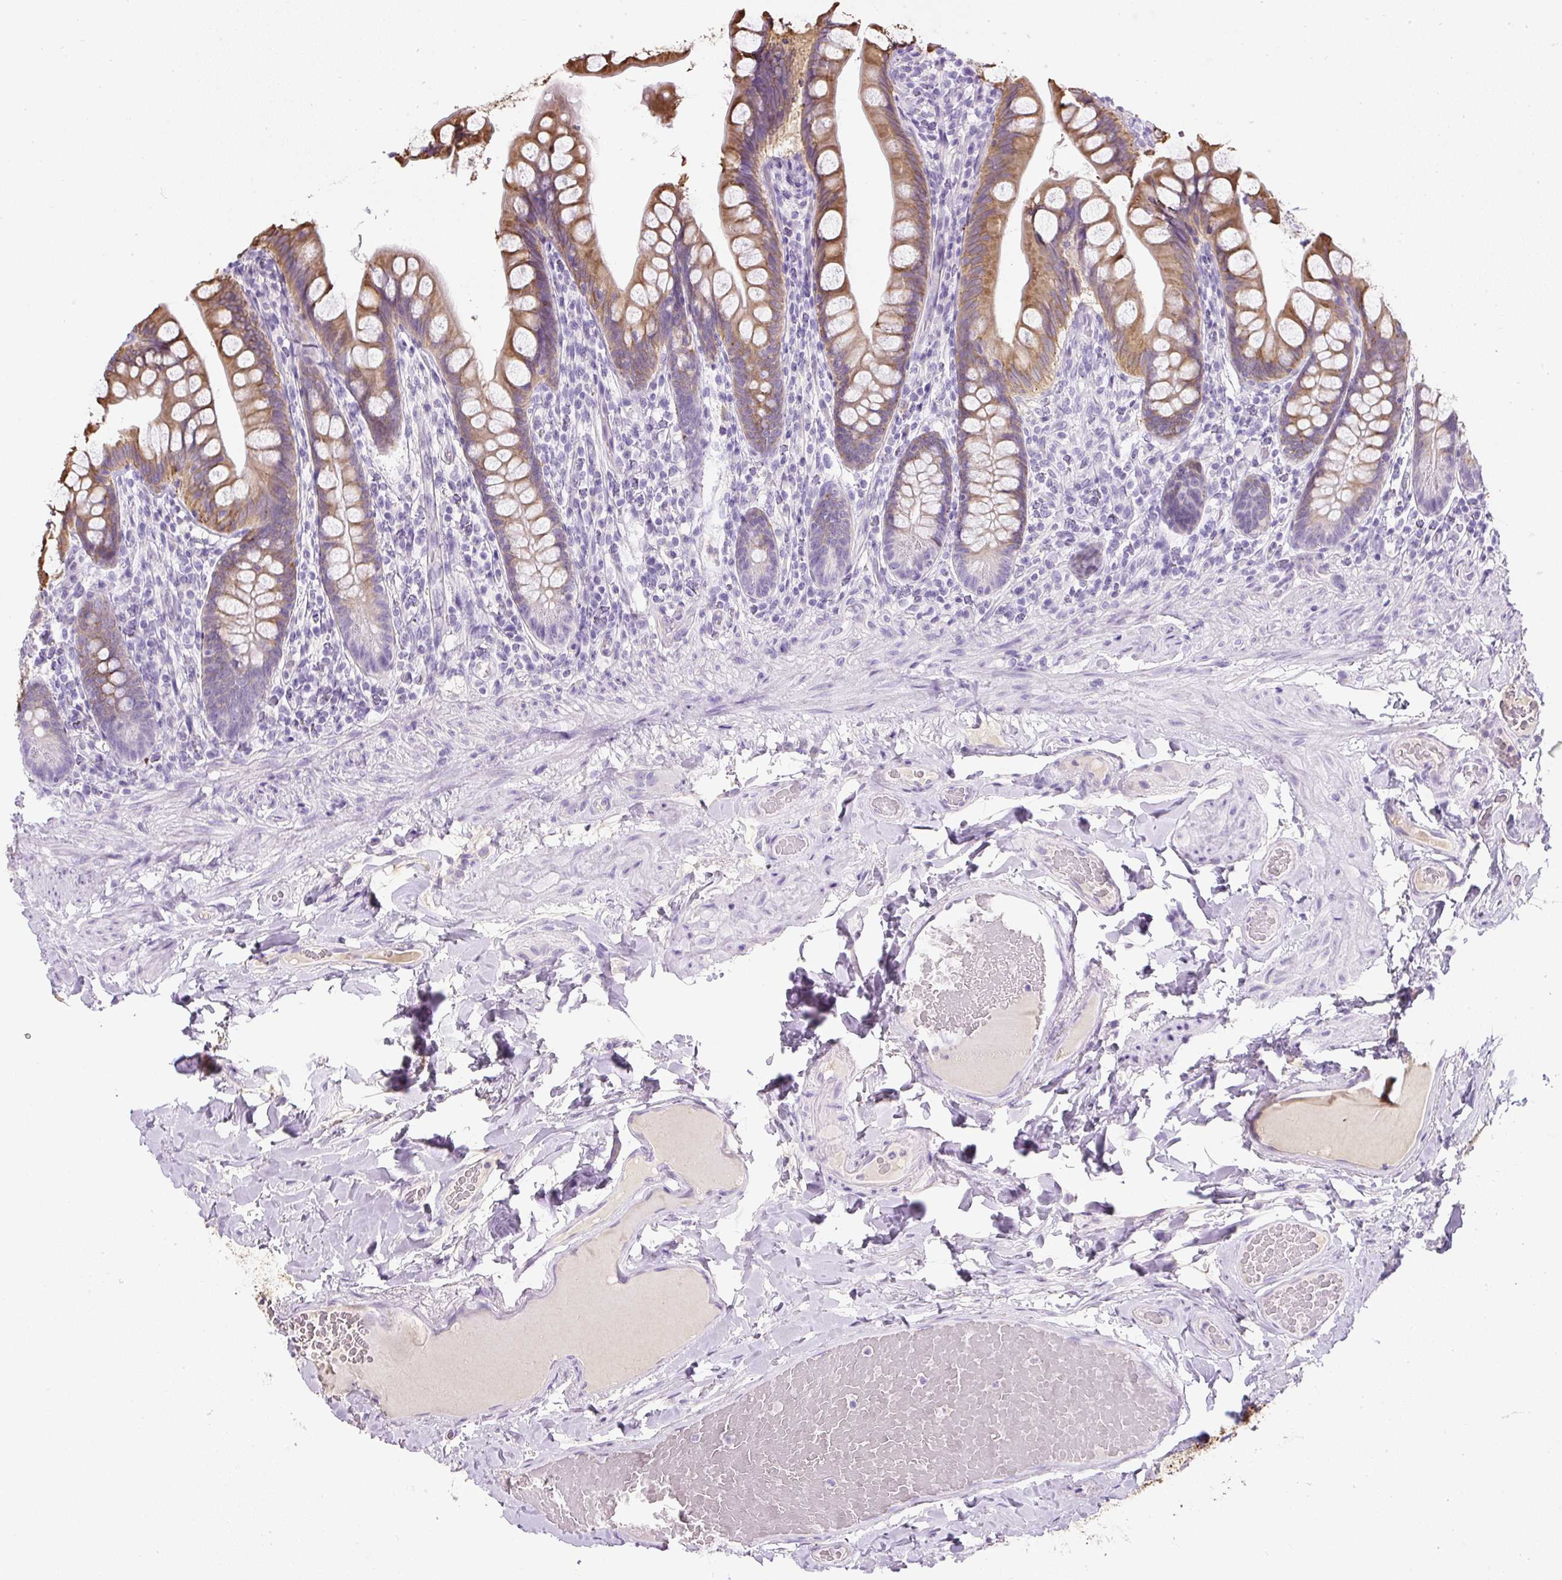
{"staining": {"intensity": "moderate", "quantity": ">75%", "location": "cytoplasmic/membranous"}, "tissue": "small intestine", "cell_type": "Glandular cells", "image_type": "normal", "snomed": [{"axis": "morphology", "description": "Normal tissue, NOS"}, {"axis": "topography", "description": "Small intestine"}], "caption": "Immunohistochemistry (IHC) histopathology image of benign small intestine: small intestine stained using IHC reveals medium levels of moderate protein expression localized specifically in the cytoplasmic/membranous of glandular cells, appearing as a cytoplasmic/membranous brown color.", "gene": "COL9A2", "patient": {"sex": "male", "age": 70}}